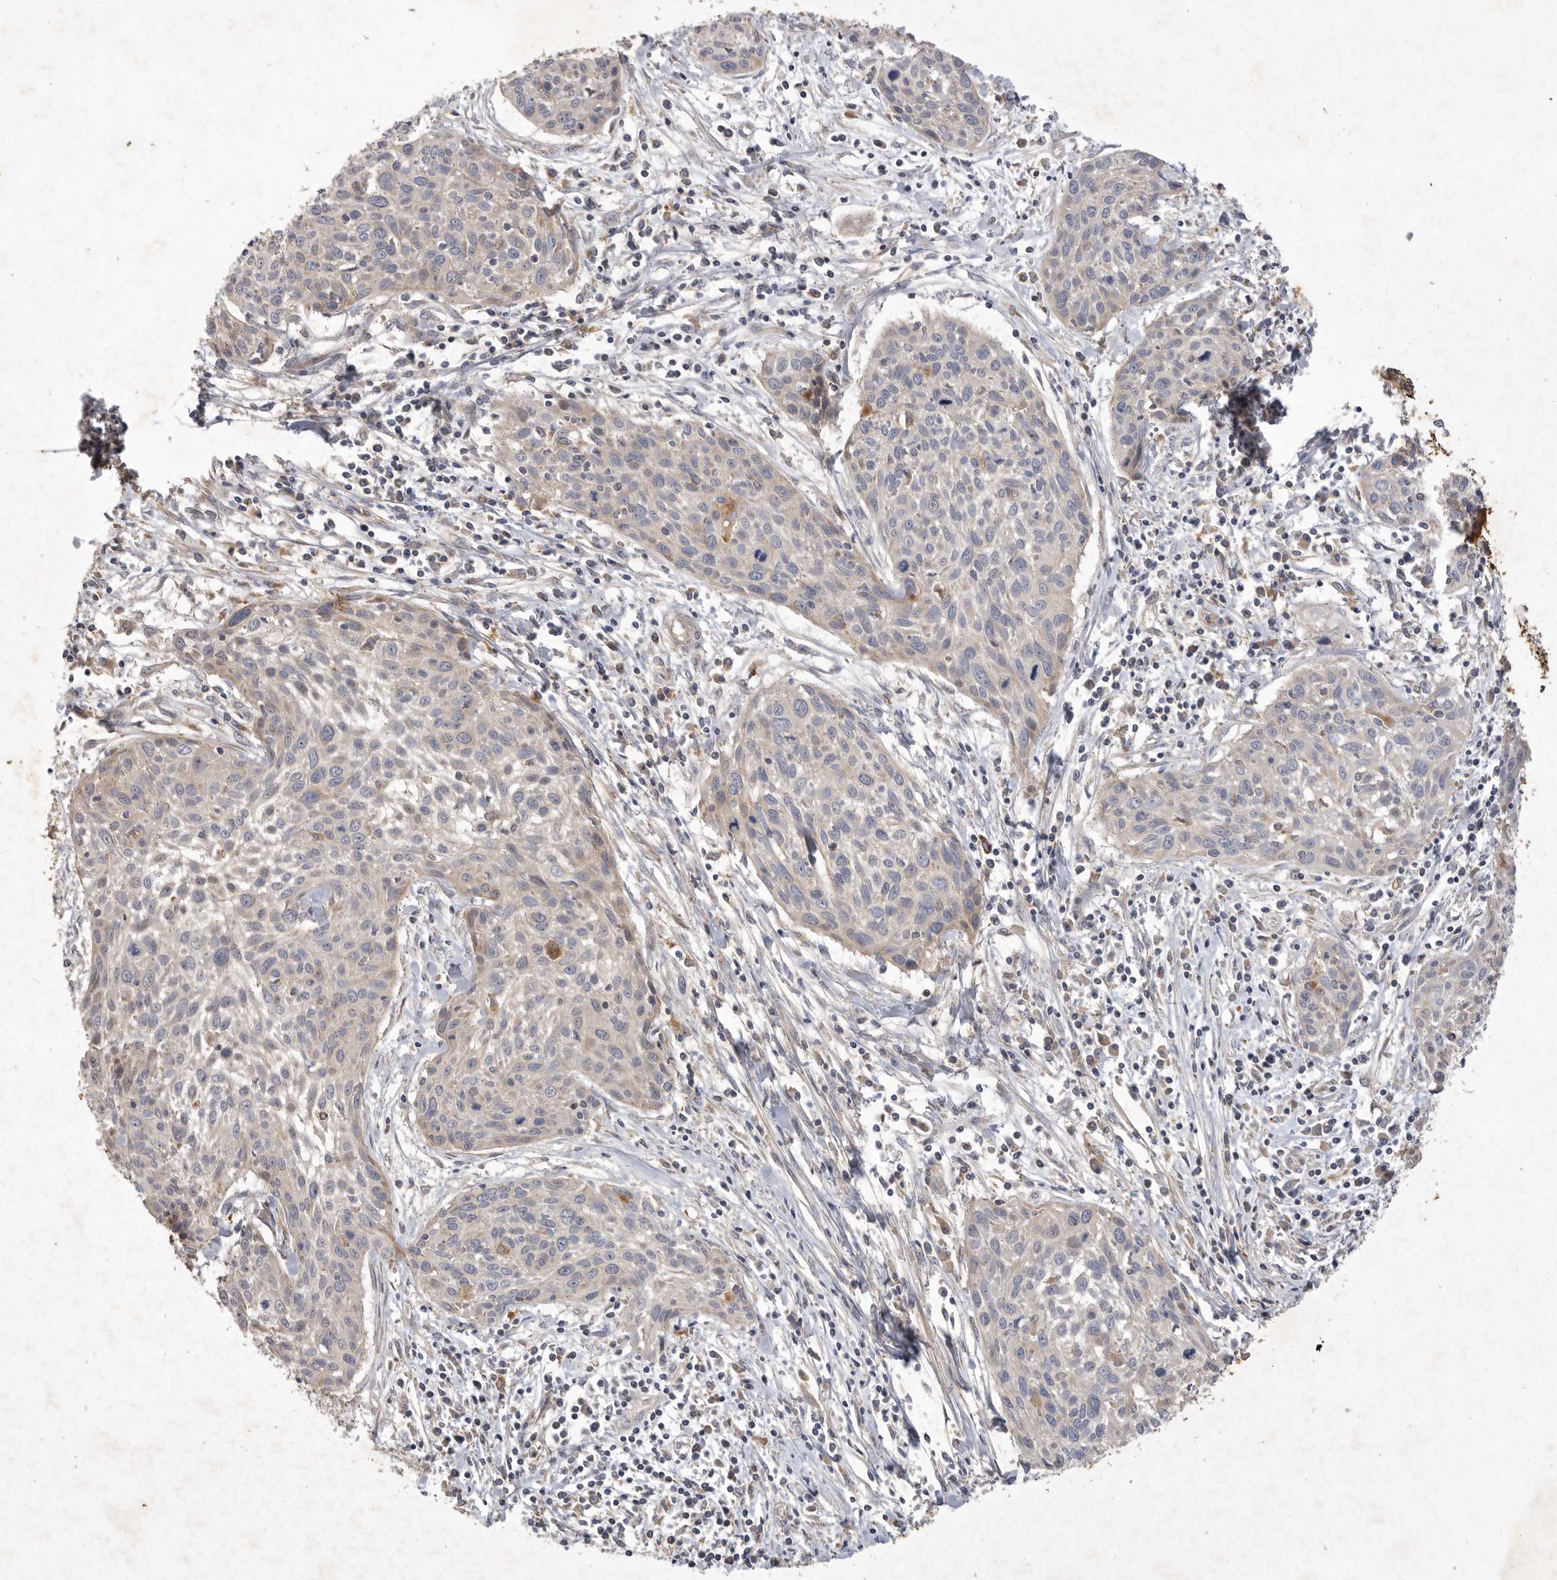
{"staining": {"intensity": "weak", "quantity": "<25%", "location": "cytoplasmic/membranous"}, "tissue": "cervical cancer", "cell_type": "Tumor cells", "image_type": "cancer", "snomed": [{"axis": "morphology", "description": "Squamous cell carcinoma, NOS"}, {"axis": "topography", "description": "Cervix"}], "caption": "This is a image of immunohistochemistry staining of cervical cancer, which shows no expression in tumor cells.", "gene": "MRPL41", "patient": {"sex": "female", "age": 51}}